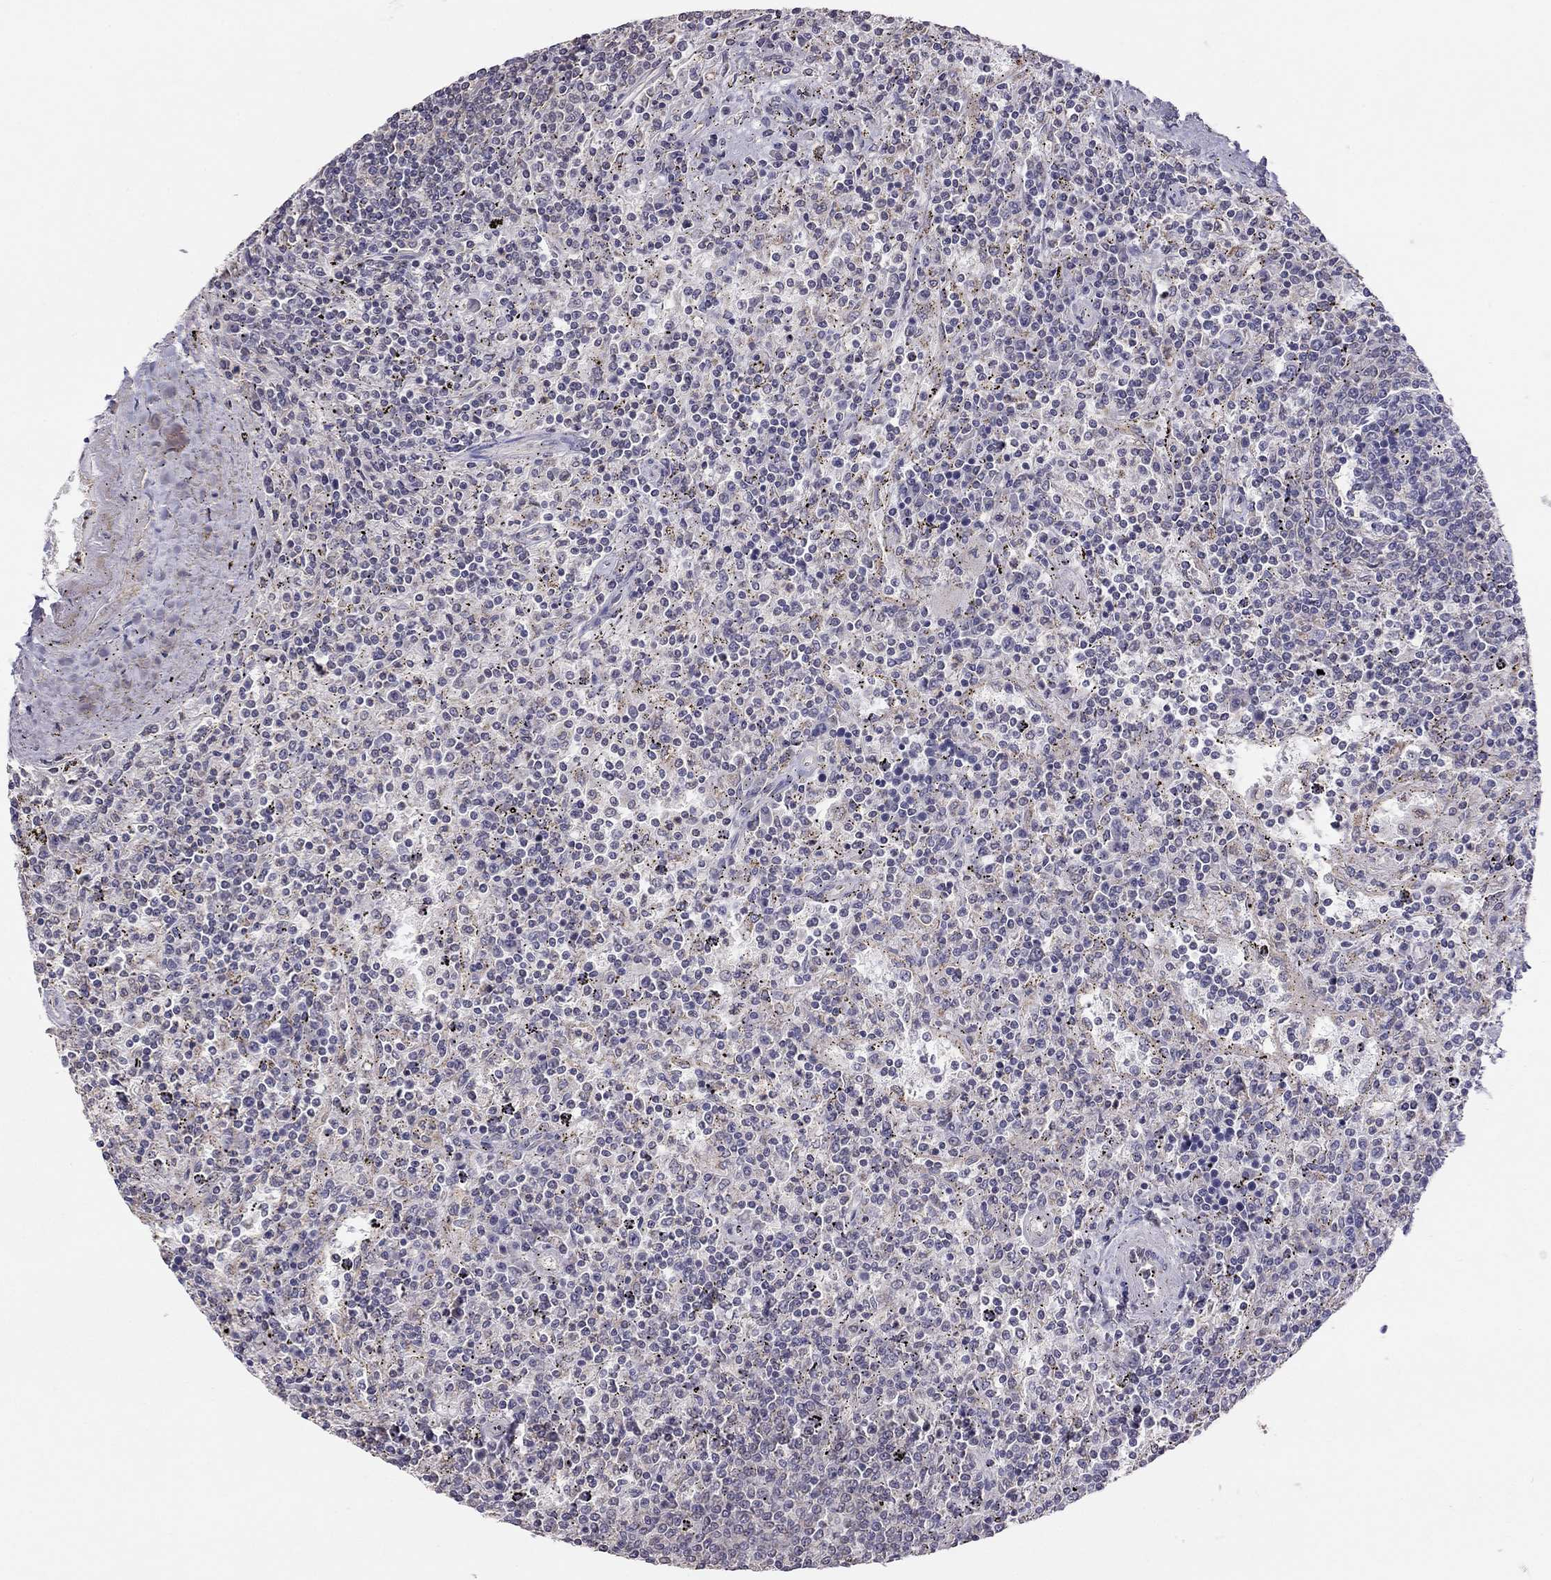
{"staining": {"intensity": "negative", "quantity": "none", "location": "none"}, "tissue": "lymphoma", "cell_type": "Tumor cells", "image_type": "cancer", "snomed": [{"axis": "morphology", "description": "Malignant lymphoma, non-Hodgkin's type, Low grade"}, {"axis": "topography", "description": "Spleen"}], "caption": "Protein analysis of lymphoma exhibits no significant positivity in tumor cells.", "gene": "LRIT3", "patient": {"sex": "male", "age": 62}}